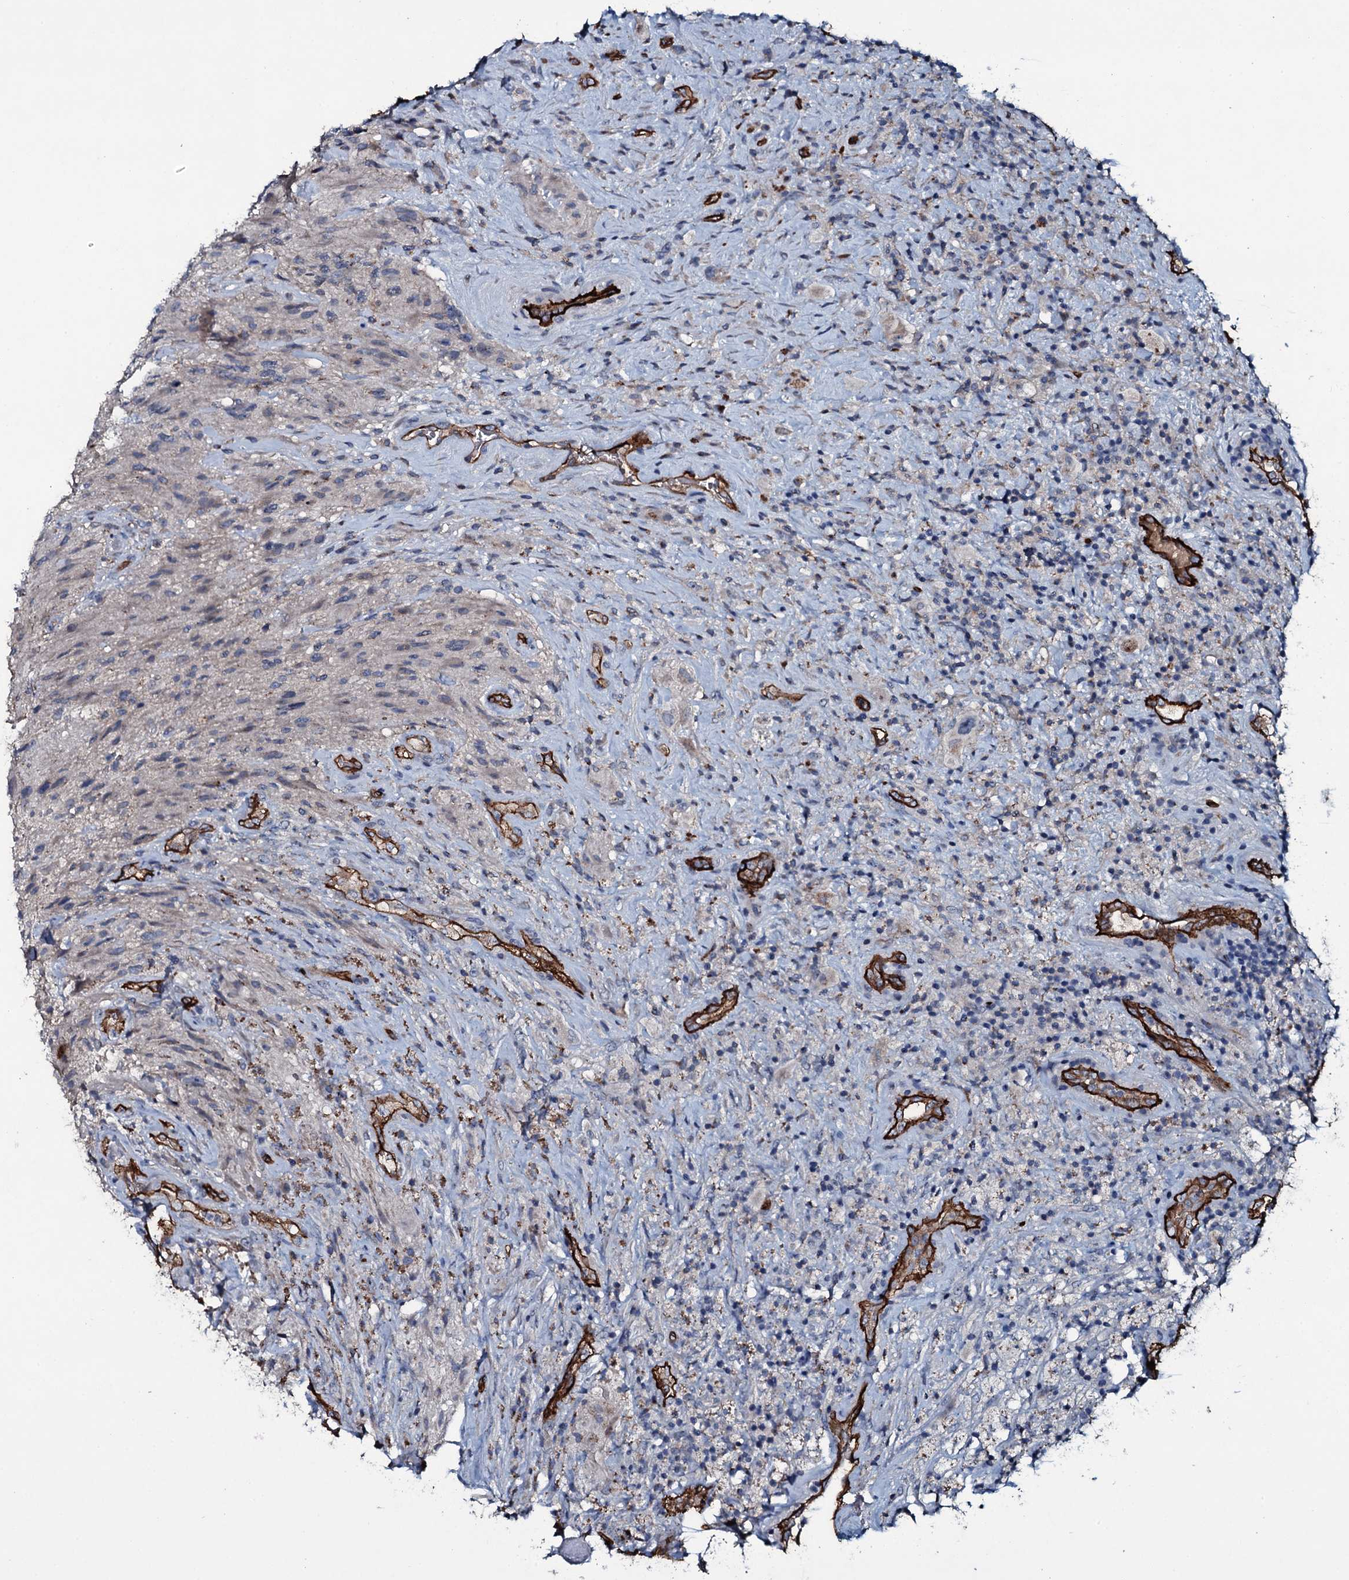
{"staining": {"intensity": "negative", "quantity": "none", "location": "none"}, "tissue": "glioma", "cell_type": "Tumor cells", "image_type": "cancer", "snomed": [{"axis": "morphology", "description": "Glioma, malignant, High grade"}, {"axis": "topography", "description": "Brain"}], "caption": "This is a image of IHC staining of glioma, which shows no staining in tumor cells.", "gene": "CLEC14A", "patient": {"sex": "male", "age": 69}}